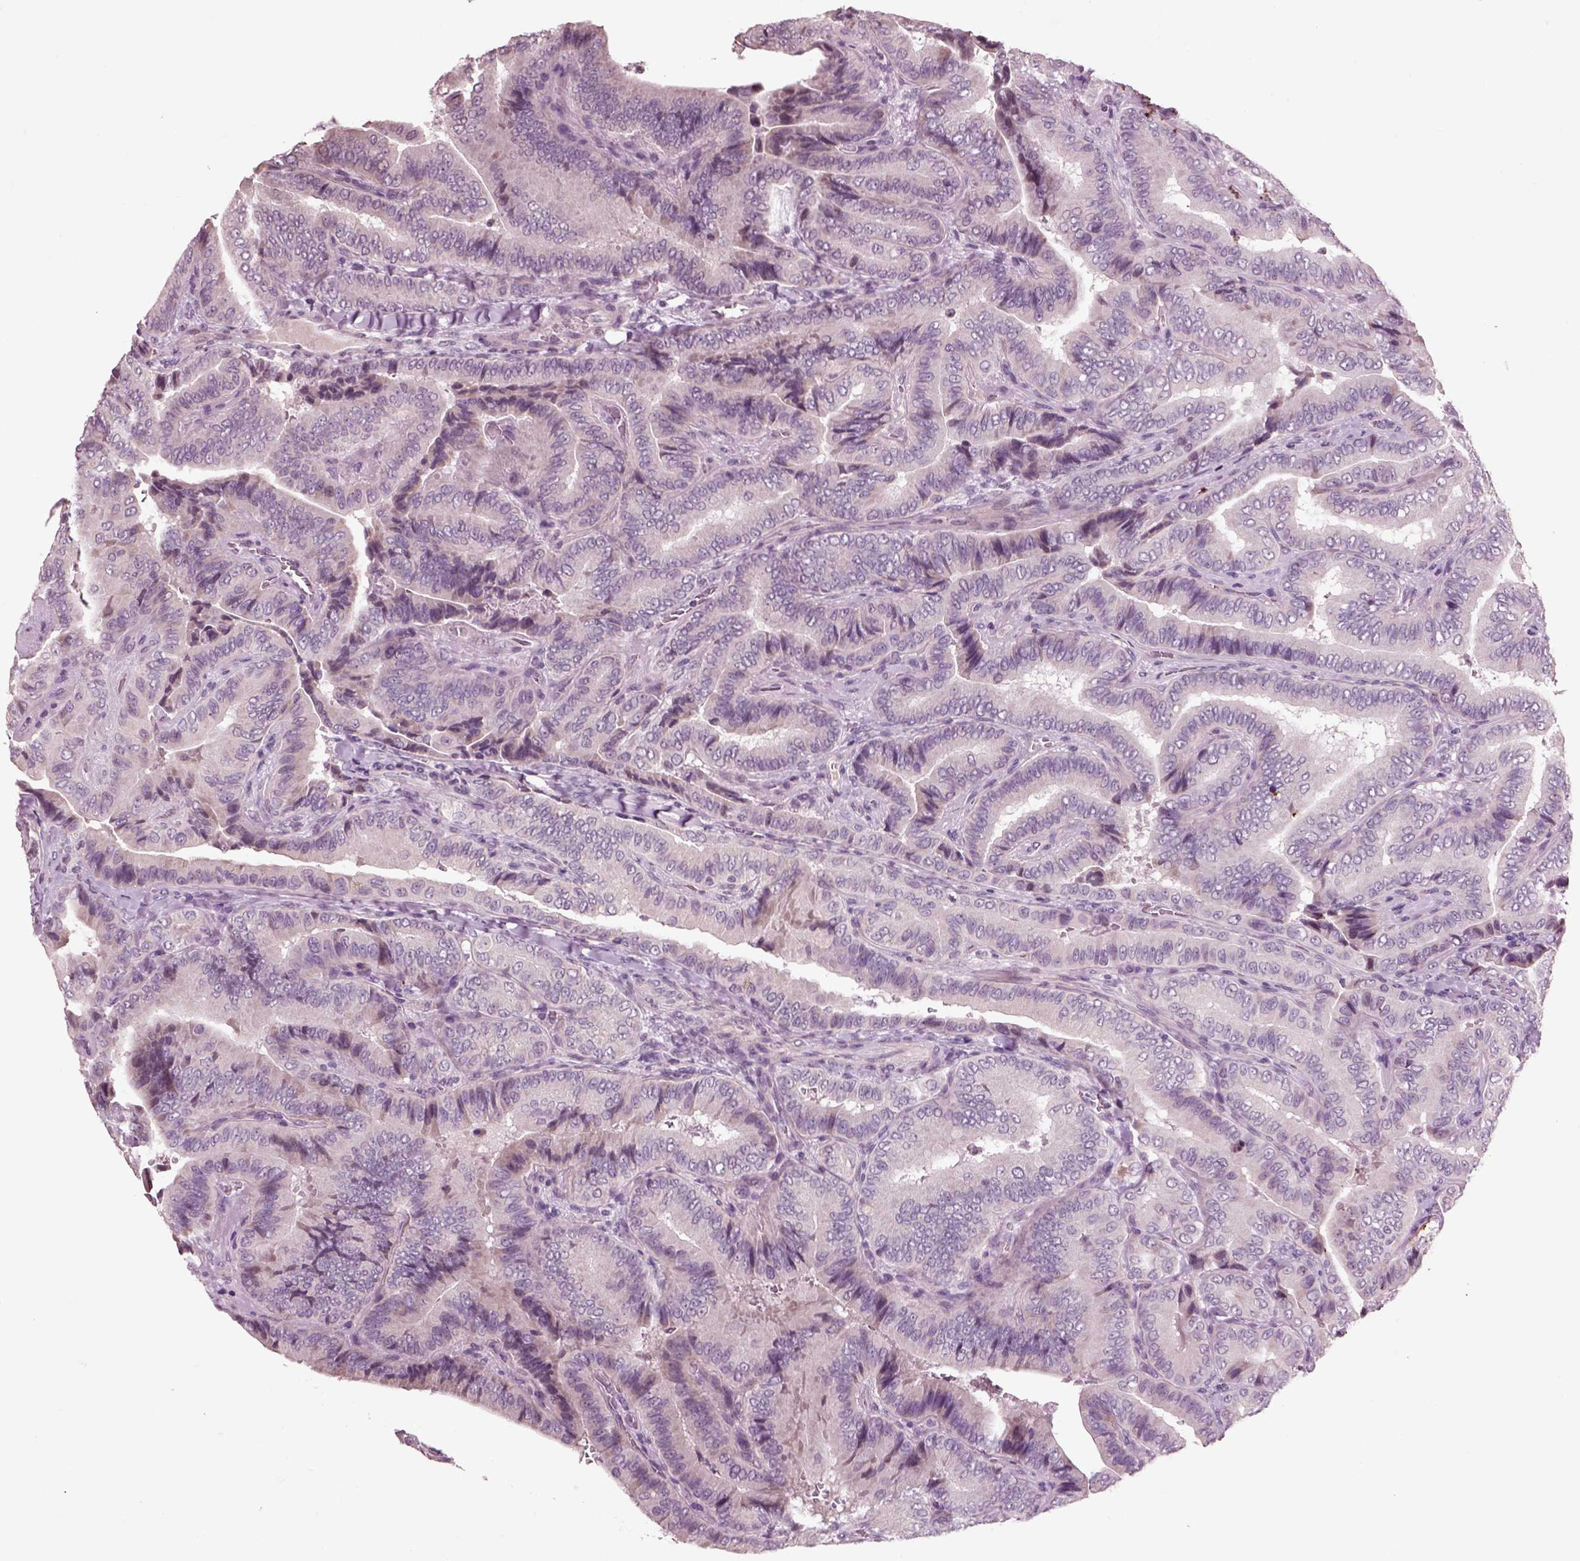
{"staining": {"intensity": "negative", "quantity": "none", "location": "none"}, "tissue": "thyroid cancer", "cell_type": "Tumor cells", "image_type": "cancer", "snomed": [{"axis": "morphology", "description": "Papillary adenocarcinoma, NOS"}, {"axis": "topography", "description": "Thyroid gland"}], "caption": "This is an IHC photomicrograph of human thyroid cancer (papillary adenocarcinoma). There is no expression in tumor cells.", "gene": "CHGB", "patient": {"sex": "male", "age": 61}}